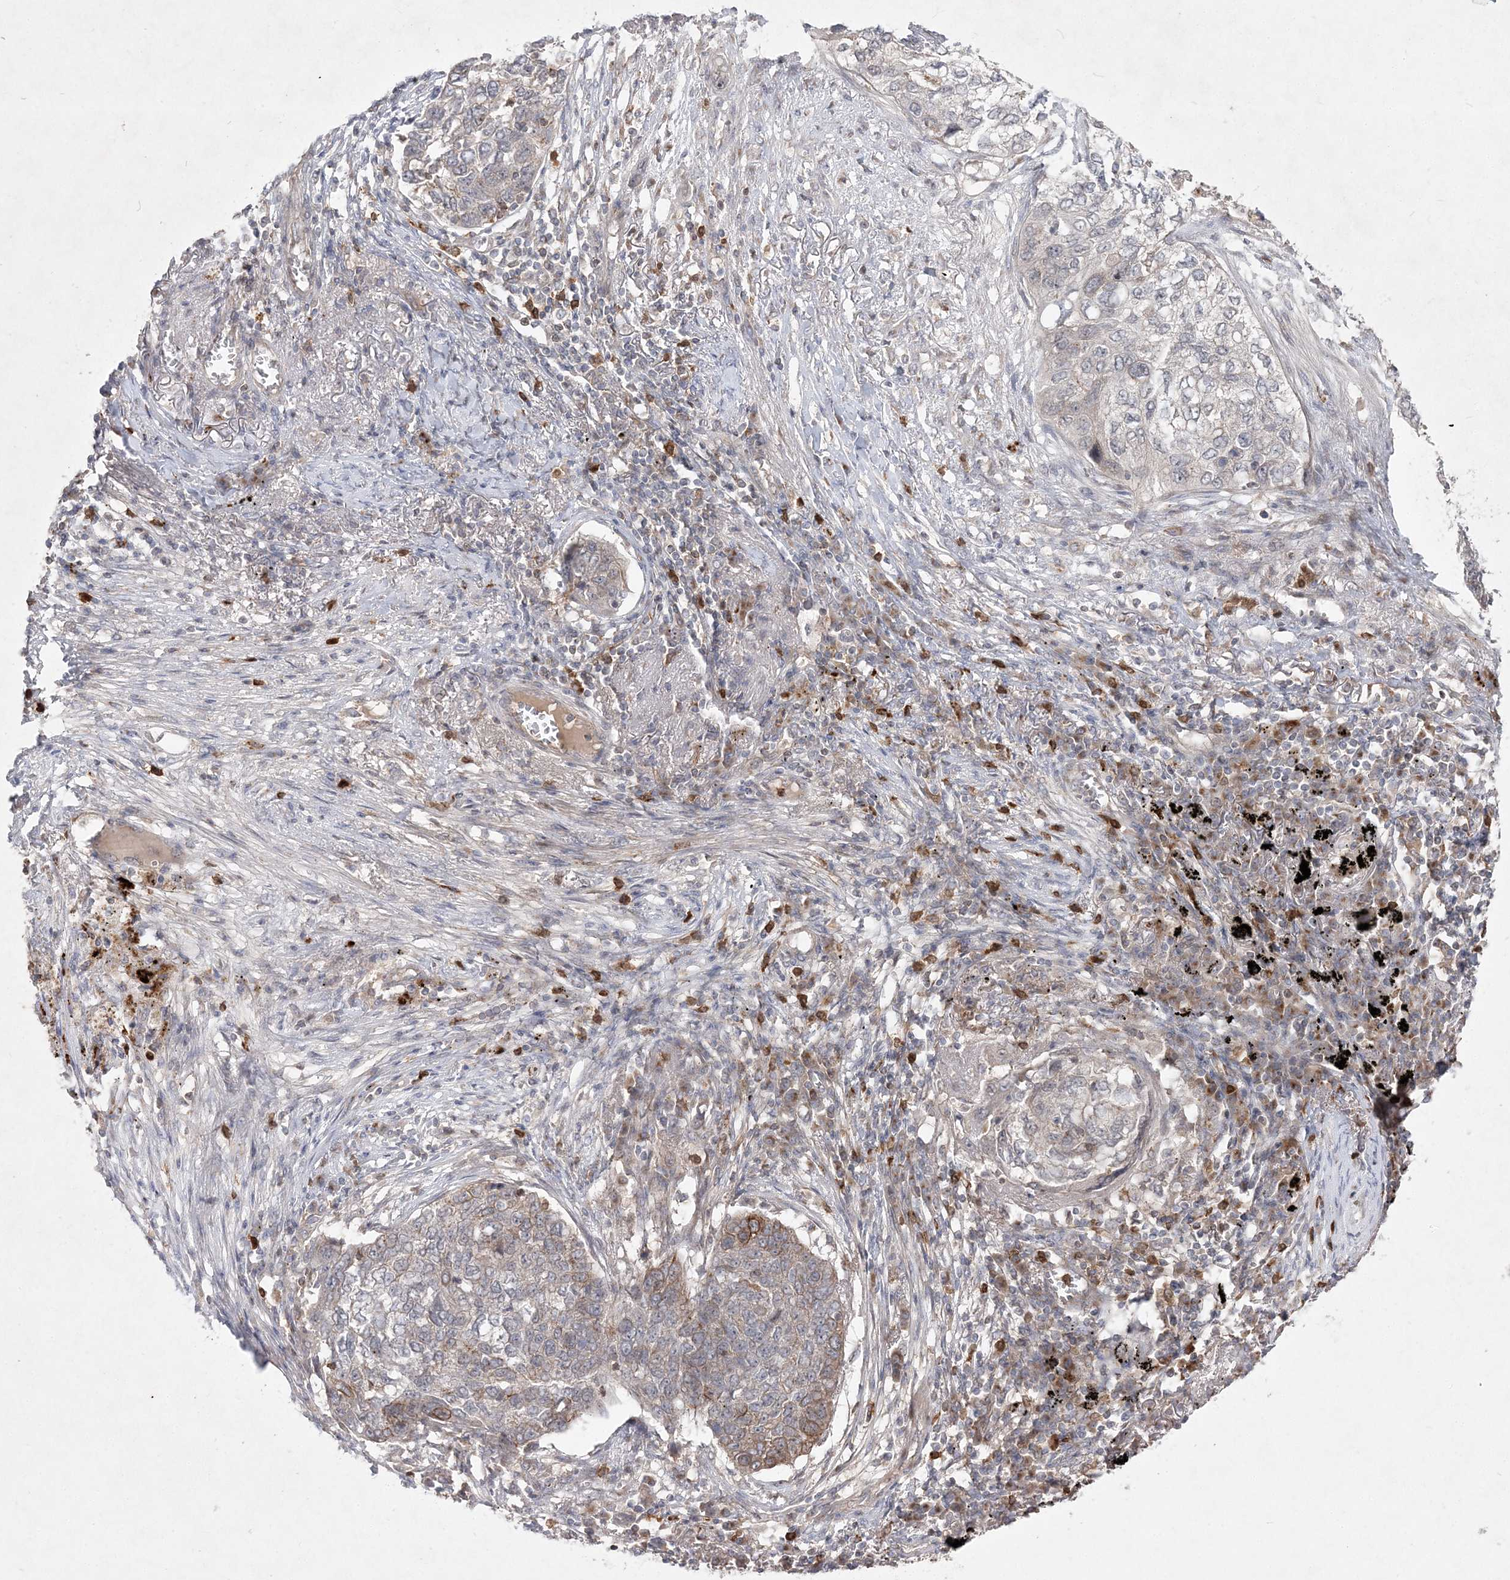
{"staining": {"intensity": "weak", "quantity": "<25%", "location": "cytoplasmic/membranous"}, "tissue": "lung cancer", "cell_type": "Tumor cells", "image_type": "cancer", "snomed": [{"axis": "morphology", "description": "Squamous cell carcinoma, NOS"}, {"axis": "topography", "description": "Lung"}], "caption": "The IHC micrograph has no significant expression in tumor cells of squamous cell carcinoma (lung) tissue.", "gene": "CLNK", "patient": {"sex": "female", "age": 63}}